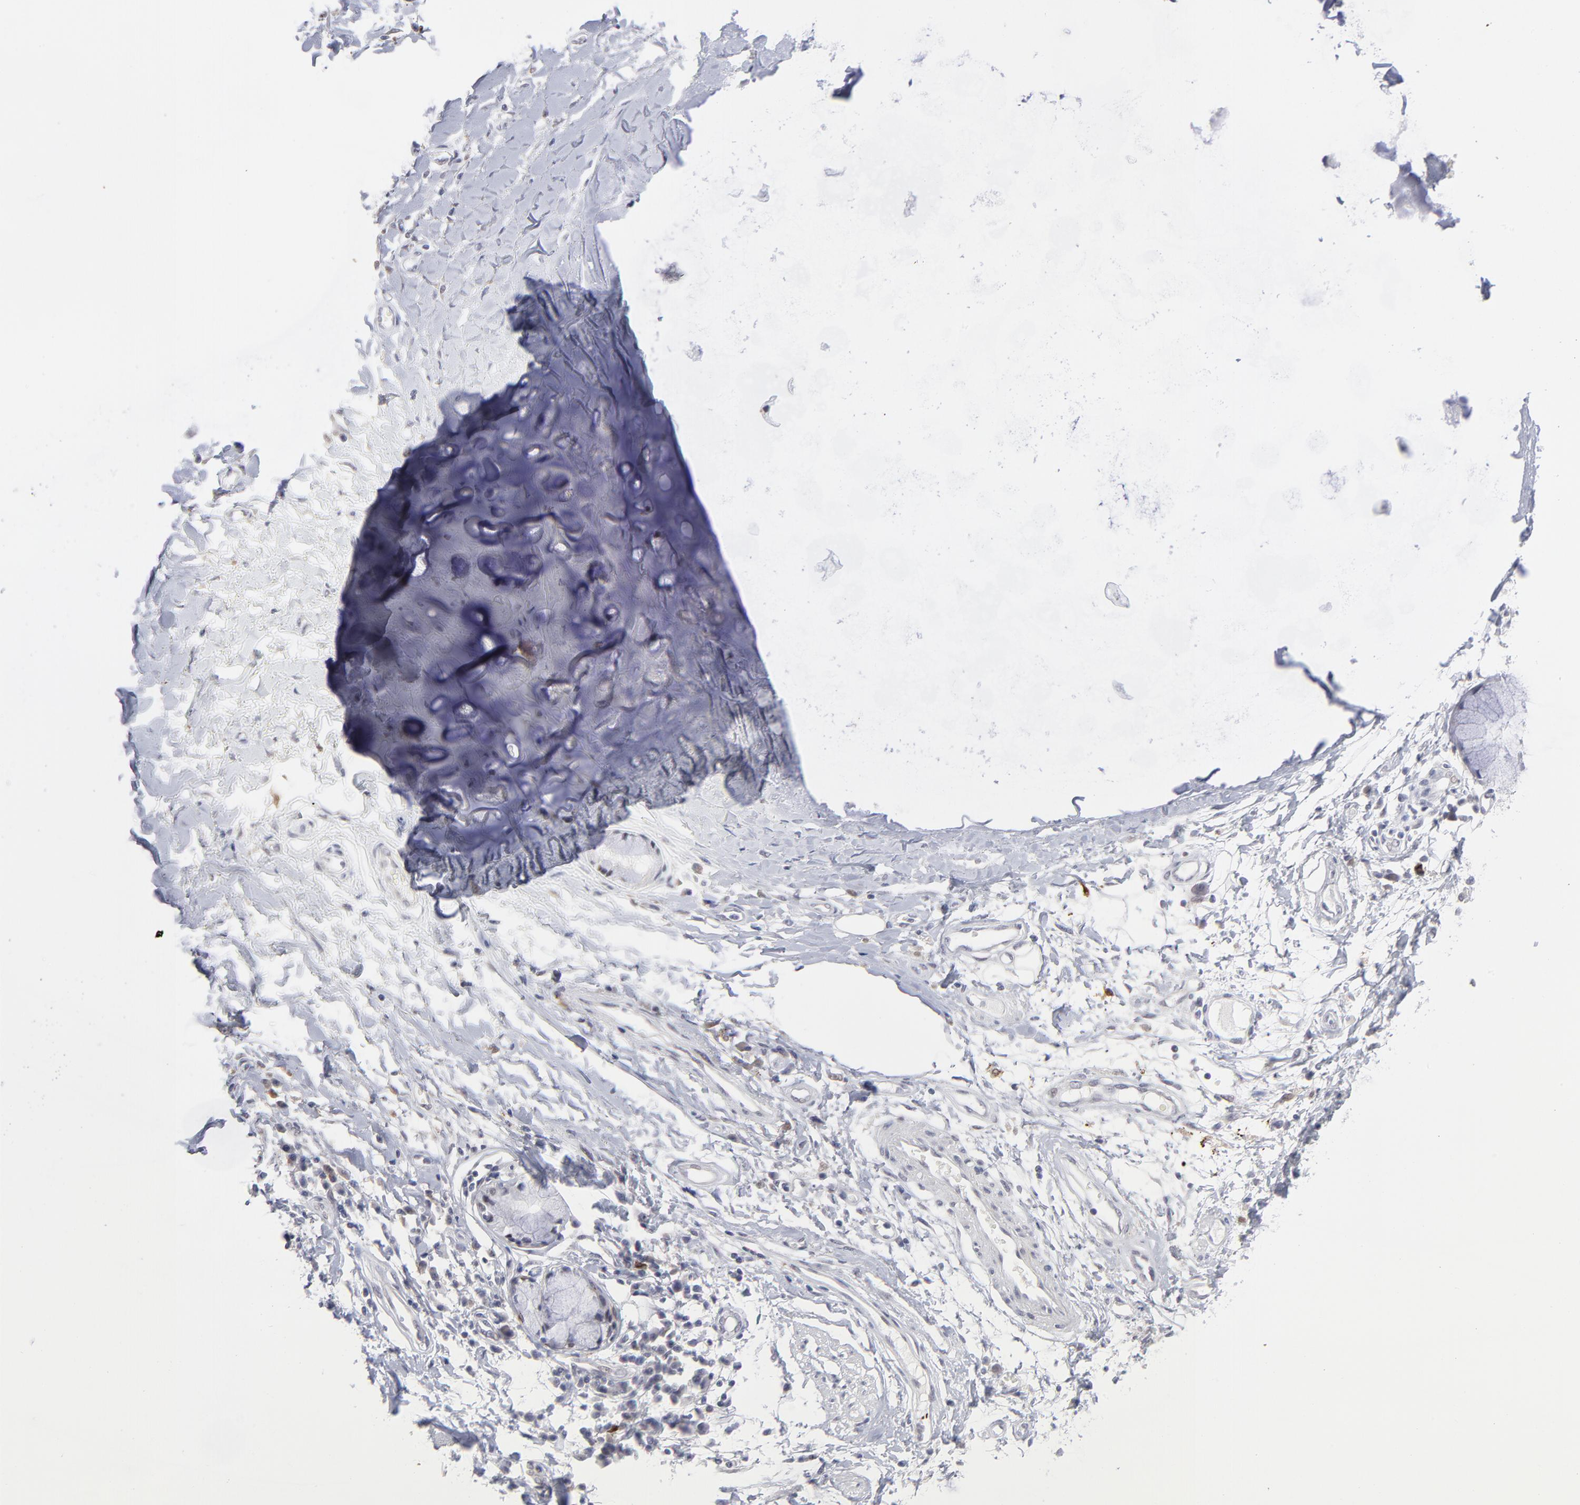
{"staining": {"intensity": "negative", "quantity": "none", "location": "none"}, "tissue": "adipose tissue", "cell_type": "Adipocytes", "image_type": "normal", "snomed": [{"axis": "morphology", "description": "Normal tissue, NOS"}, {"axis": "morphology", "description": "Adenocarcinoma, NOS"}, {"axis": "topography", "description": "Cartilage tissue"}, {"axis": "topography", "description": "Bronchus"}, {"axis": "topography", "description": "Lung"}], "caption": "Photomicrograph shows no protein positivity in adipocytes of unremarkable adipose tissue.", "gene": "CCR2", "patient": {"sex": "female", "age": 67}}